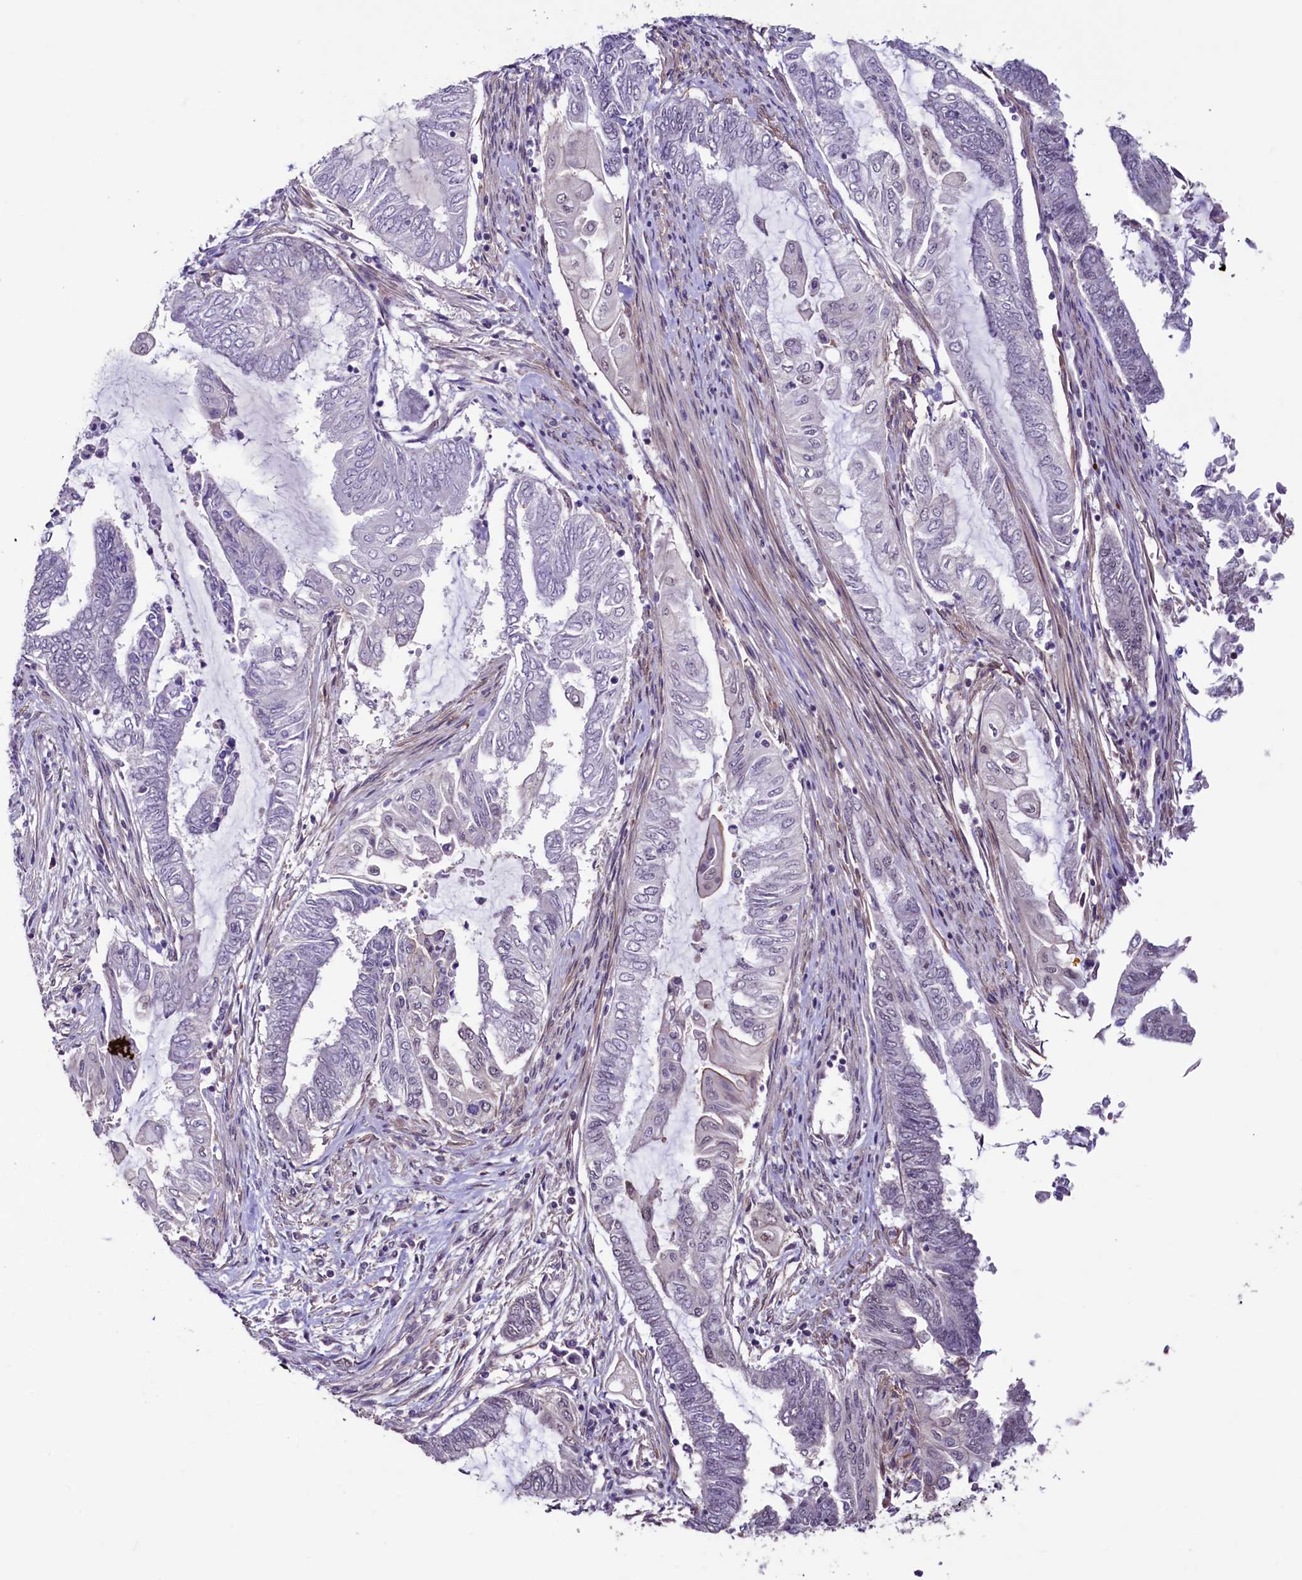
{"staining": {"intensity": "negative", "quantity": "none", "location": "none"}, "tissue": "endometrial cancer", "cell_type": "Tumor cells", "image_type": "cancer", "snomed": [{"axis": "morphology", "description": "Adenocarcinoma, NOS"}, {"axis": "topography", "description": "Uterus"}, {"axis": "topography", "description": "Endometrium"}], "caption": "Endometrial cancer (adenocarcinoma) was stained to show a protein in brown. There is no significant expression in tumor cells.", "gene": "SFSWAP", "patient": {"sex": "female", "age": 70}}